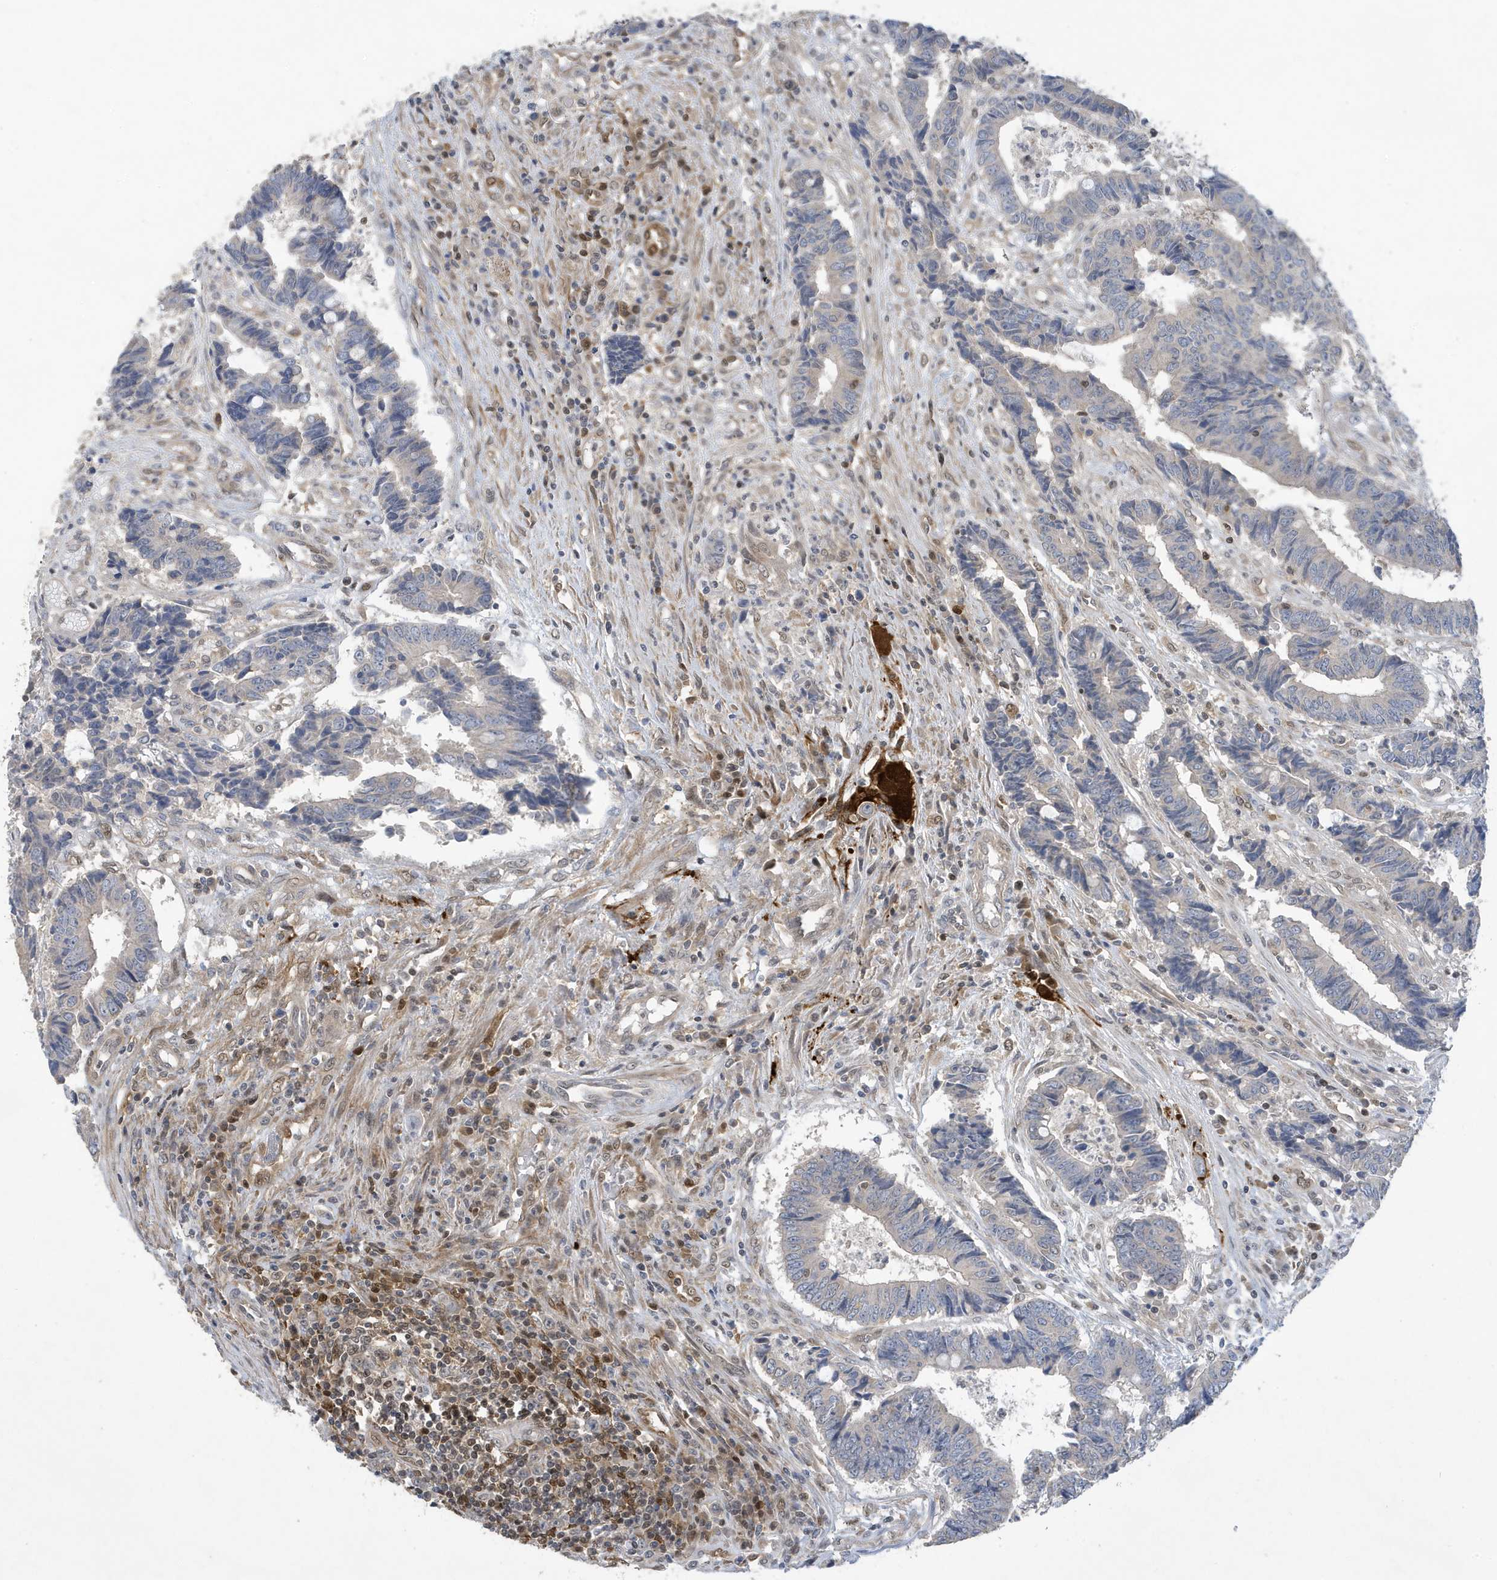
{"staining": {"intensity": "negative", "quantity": "none", "location": "none"}, "tissue": "colorectal cancer", "cell_type": "Tumor cells", "image_type": "cancer", "snomed": [{"axis": "morphology", "description": "Adenocarcinoma, NOS"}, {"axis": "topography", "description": "Rectum"}], "caption": "A histopathology image of adenocarcinoma (colorectal) stained for a protein exhibits no brown staining in tumor cells.", "gene": "NCOA7", "patient": {"sex": "male", "age": 84}}